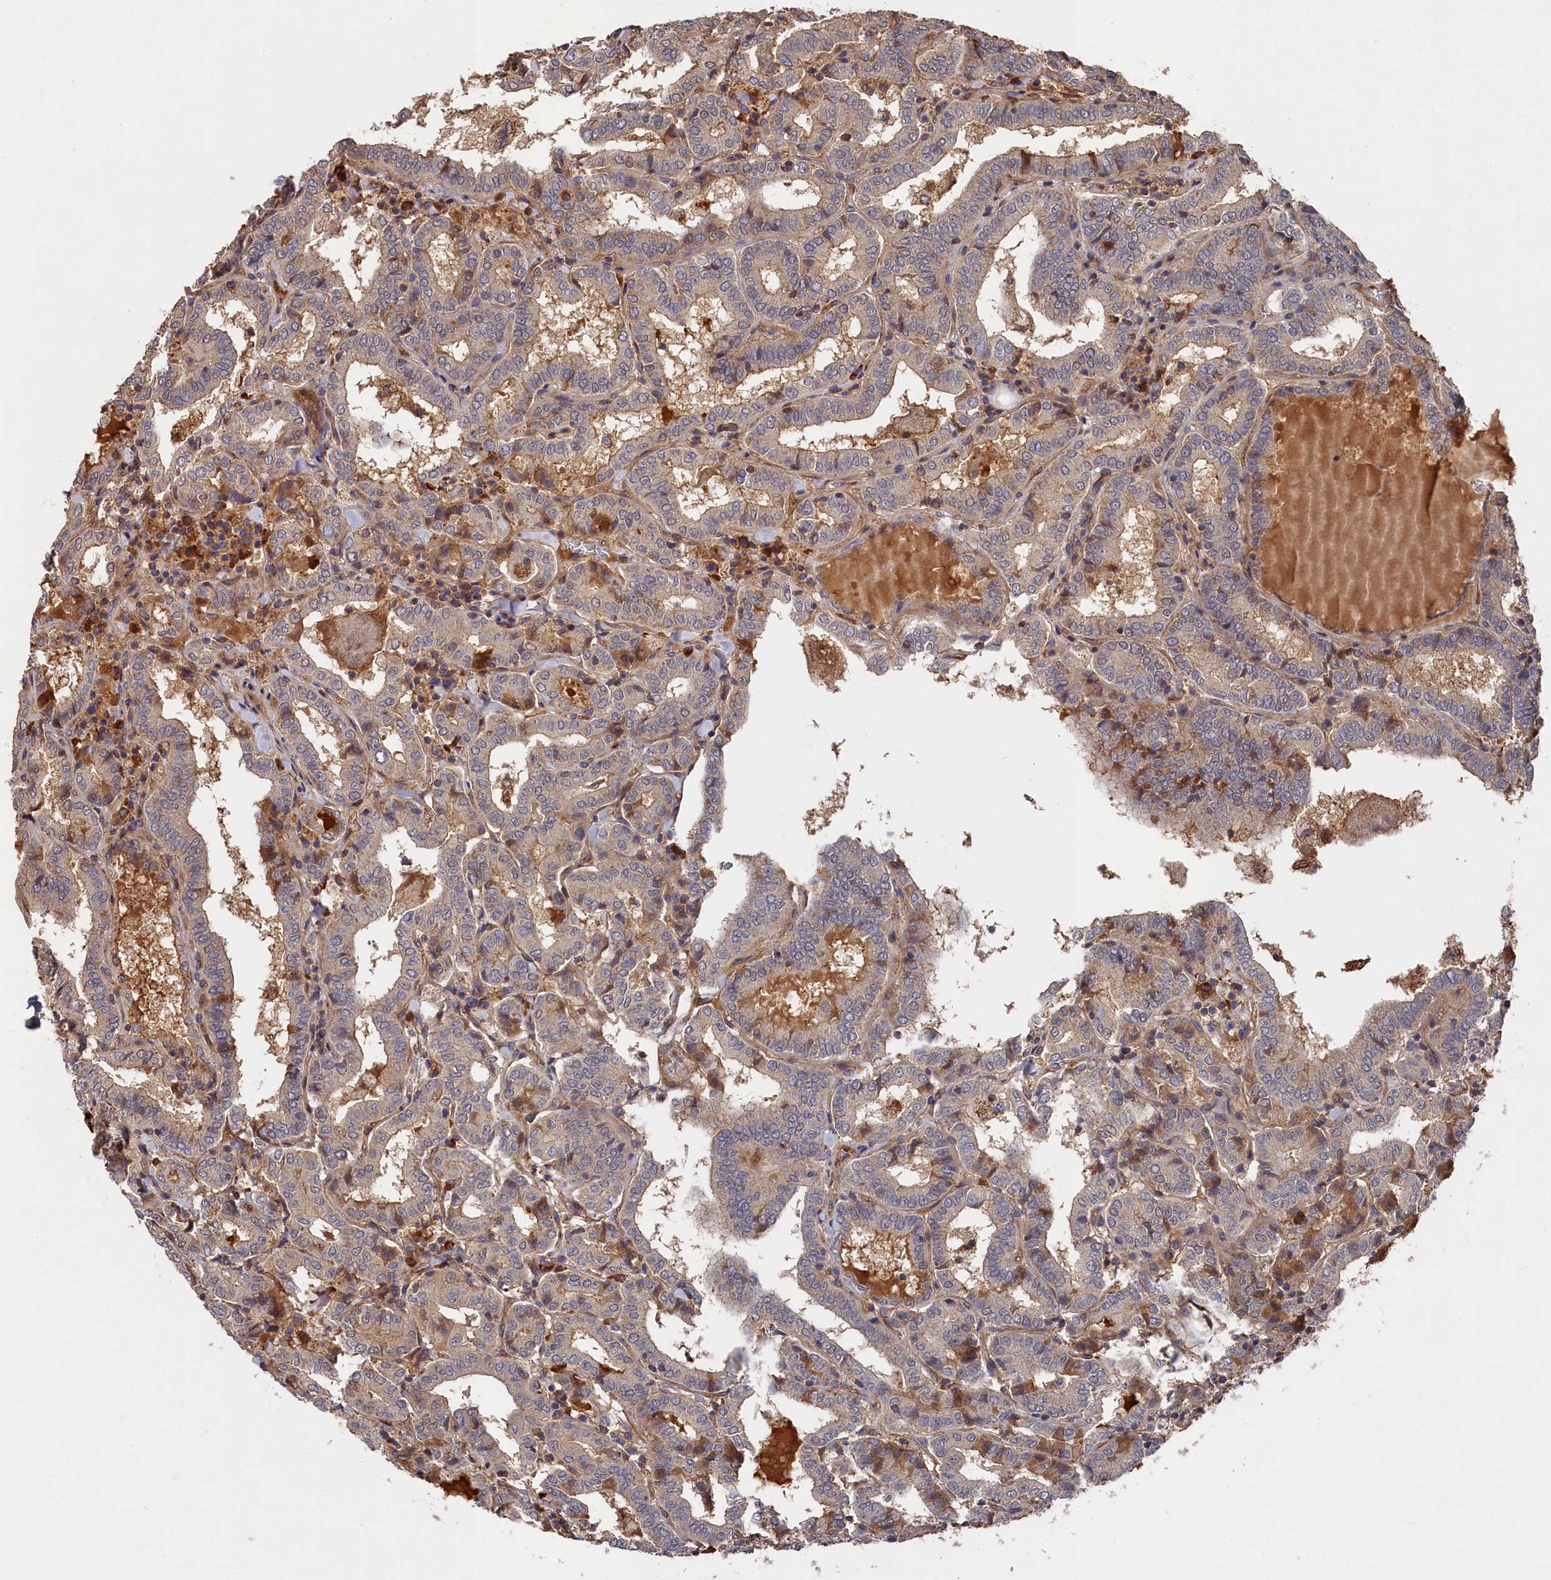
{"staining": {"intensity": "weak", "quantity": "25%-75%", "location": "cytoplasmic/membranous"}, "tissue": "thyroid cancer", "cell_type": "Tumor cells", "image_type": "cancer", "snomed": [{"axis": "morphology", "description": "Papillary adenocarcinoma, NOS"}, {"axis": "topography", "description": "Thyroid gland"}], "caption": "This photomicrograph displays immunohistochemistry staining of thyroid cancer (papillary adenocarcinoma), with low weak cytoplasmic/membranous positivity in about 25%-75% of tumor cells.", "gene": "DHRS11", "patient": {"sex": "female", "age": 72}}